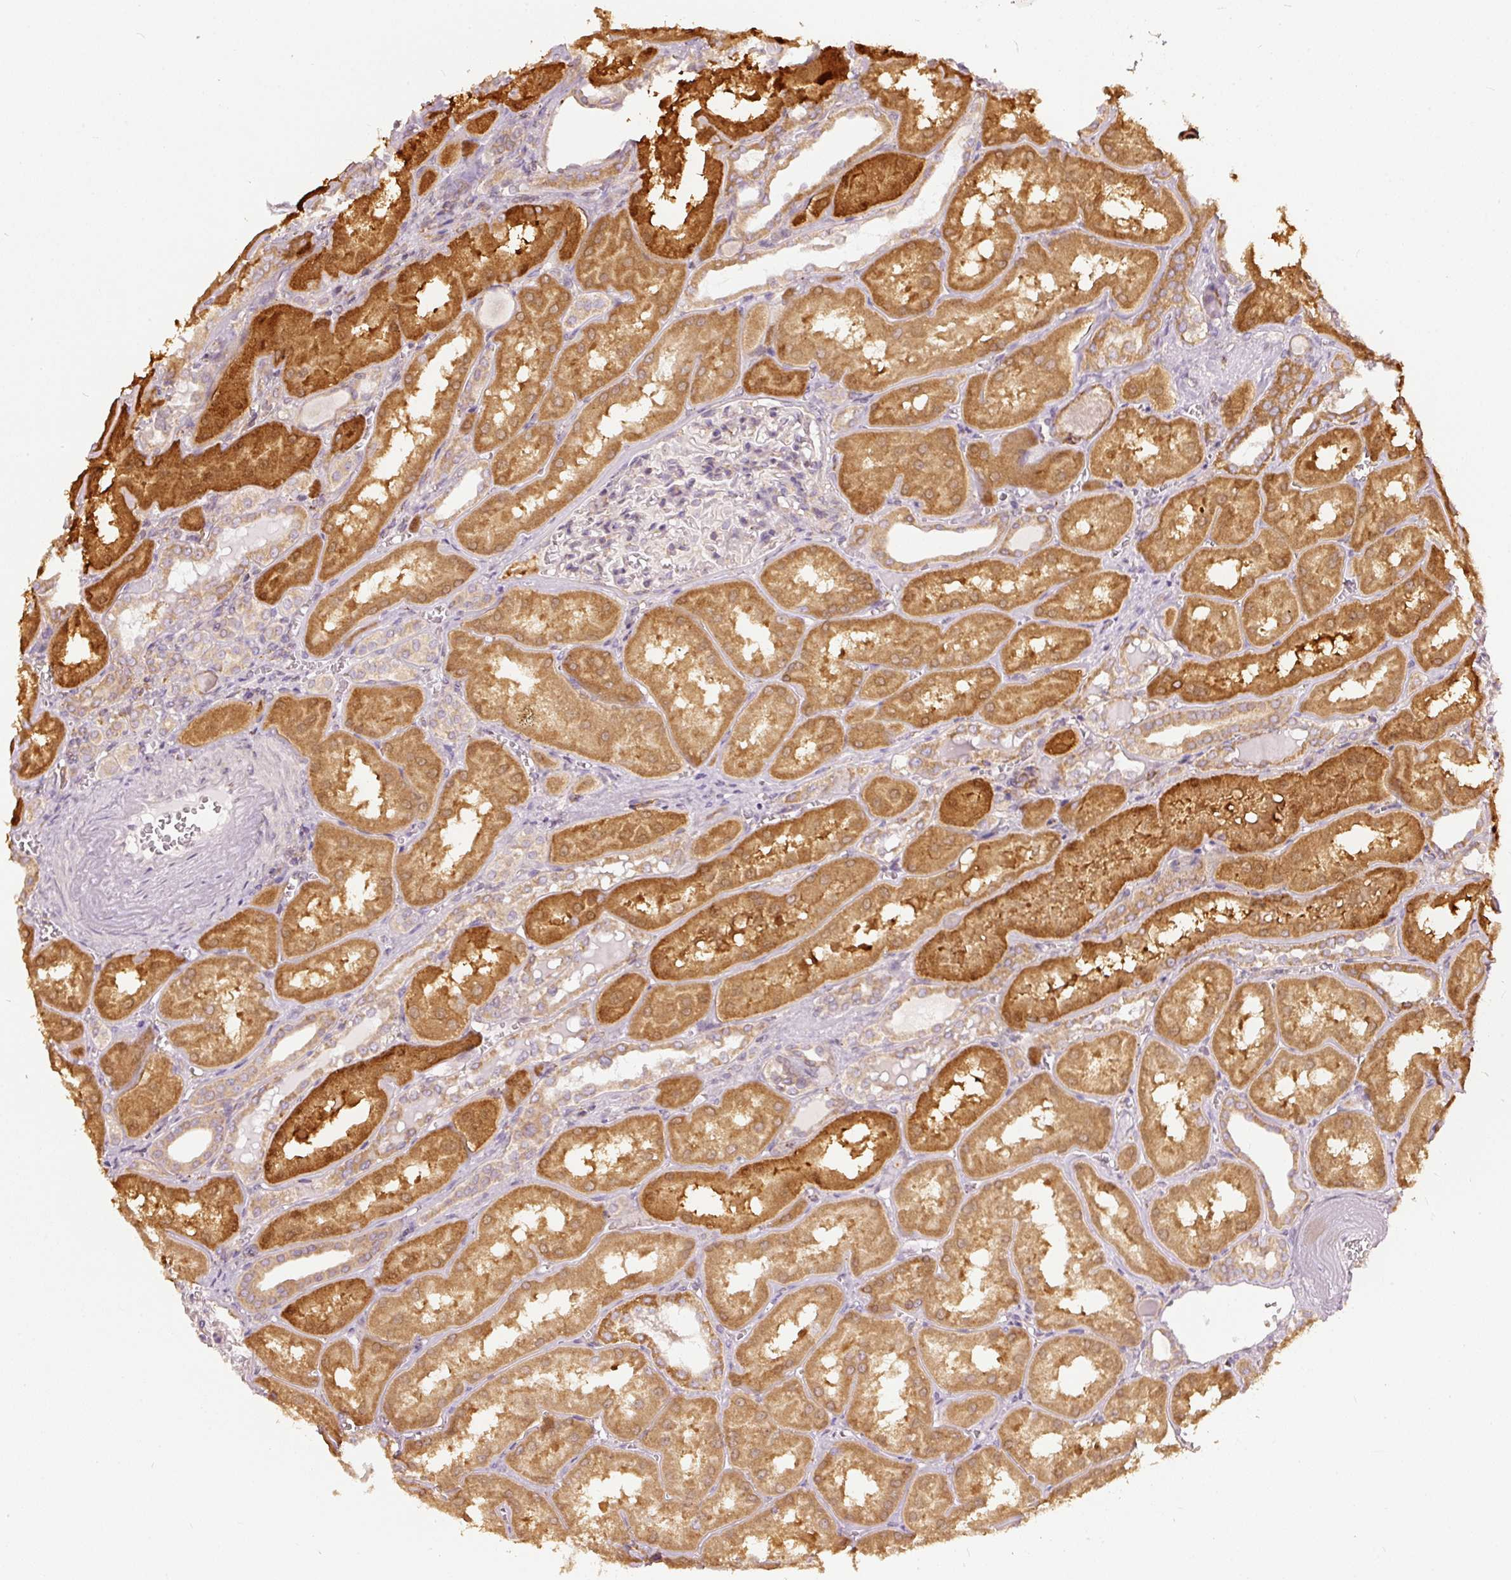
{"staining": {"intensity": "weak", "quantity": "<25%", "location": "cytoplasmic/membranous"}, "tissue": "kidney", "cell_type": "Cells in glomeruli", "image_type": "normal", "snomed": [{"axis": "morphology", "description": "Normal tissue, NOS"}, {"axis": "topography", "description": "Kidney"}], "caption": "The histopathology image demonstrates no staining of cells in glomeruli in benign kidney.", "gene": "SNAPC5", "patient": {"sex": "male", "age": 61}}